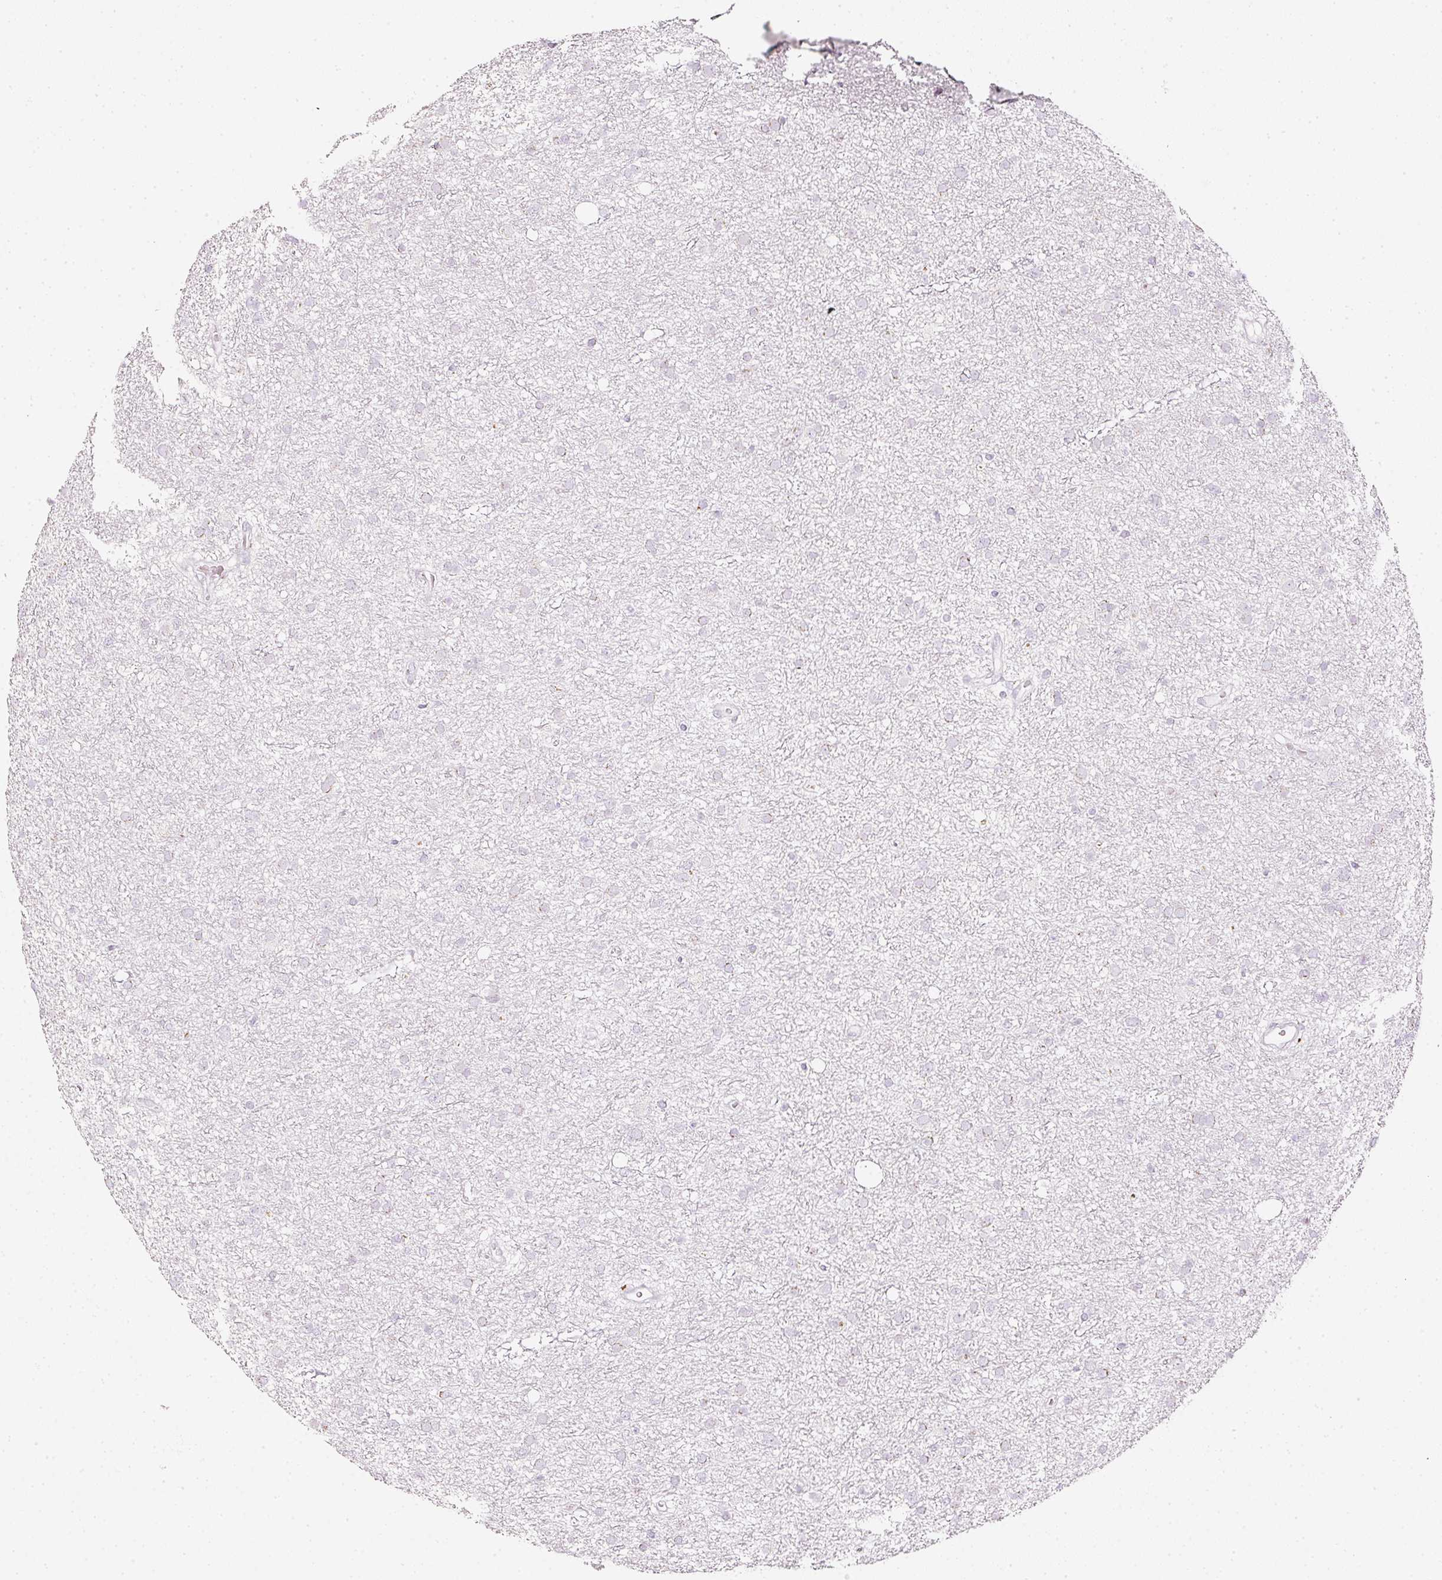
{"staining": {"intensity": "negative", "quantity": "none", "location": "none"}, "tissue": "glioma", "cell_type": "Tumor cells", "image_type": "cancer", "snomed": [{"axis": "morphology", "description": "Glioma, malignant, Low grade"}, {"axis": "topography", "description": "Cerebral cortex"}], "caption": "A photomicrograph of glioma stained for a protein reveals no brown staining in tumor cells. Brightfield microscopy of immunohistochemistry (IHC) stained with DAB (brown) and hematoxylin (blue), captured at high magnification.", "gene": "SDF4", "patient": {"sex": "female", "age": 39}}